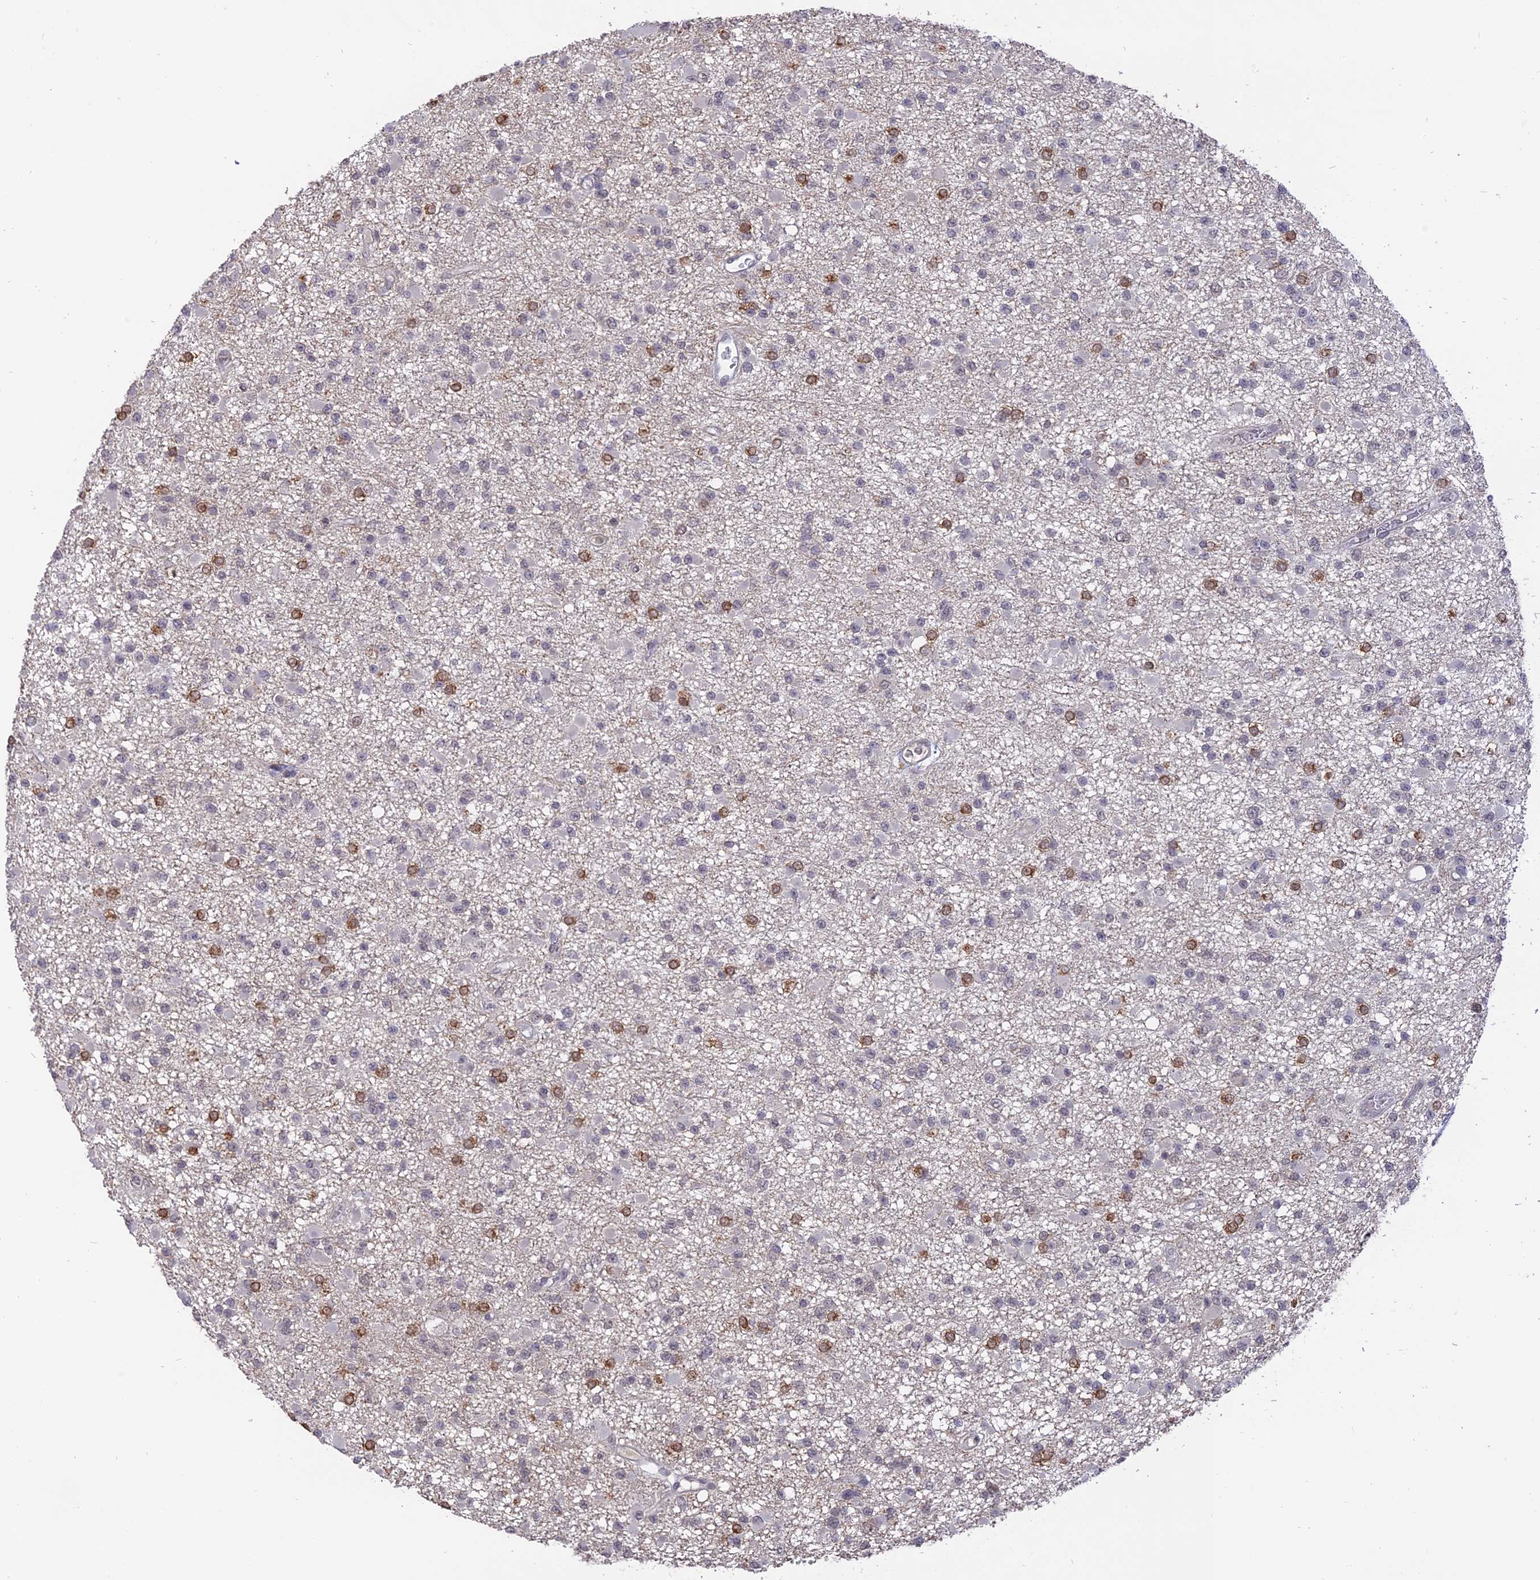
{"staining": {"intensity": "moderate", "quantity": "<25%", "location": "nuclear"}, "tissue": "glioma", "cell_type": "Tumor cells", "image_type": "cancer", "snomed": [{"axis": "morphology", "description": "Glioma, malignant, Low grade"}, {"axis": "topography", "description": "Brain"}], "caption": "IHC photomicrograph of glioma stained for a protein (brown), which reveals low levels of moderate nuclear staining in approximately <25% of tumor cells.", "gene": "NR1H3", "patient": {"sex": "female", "age": 22}}